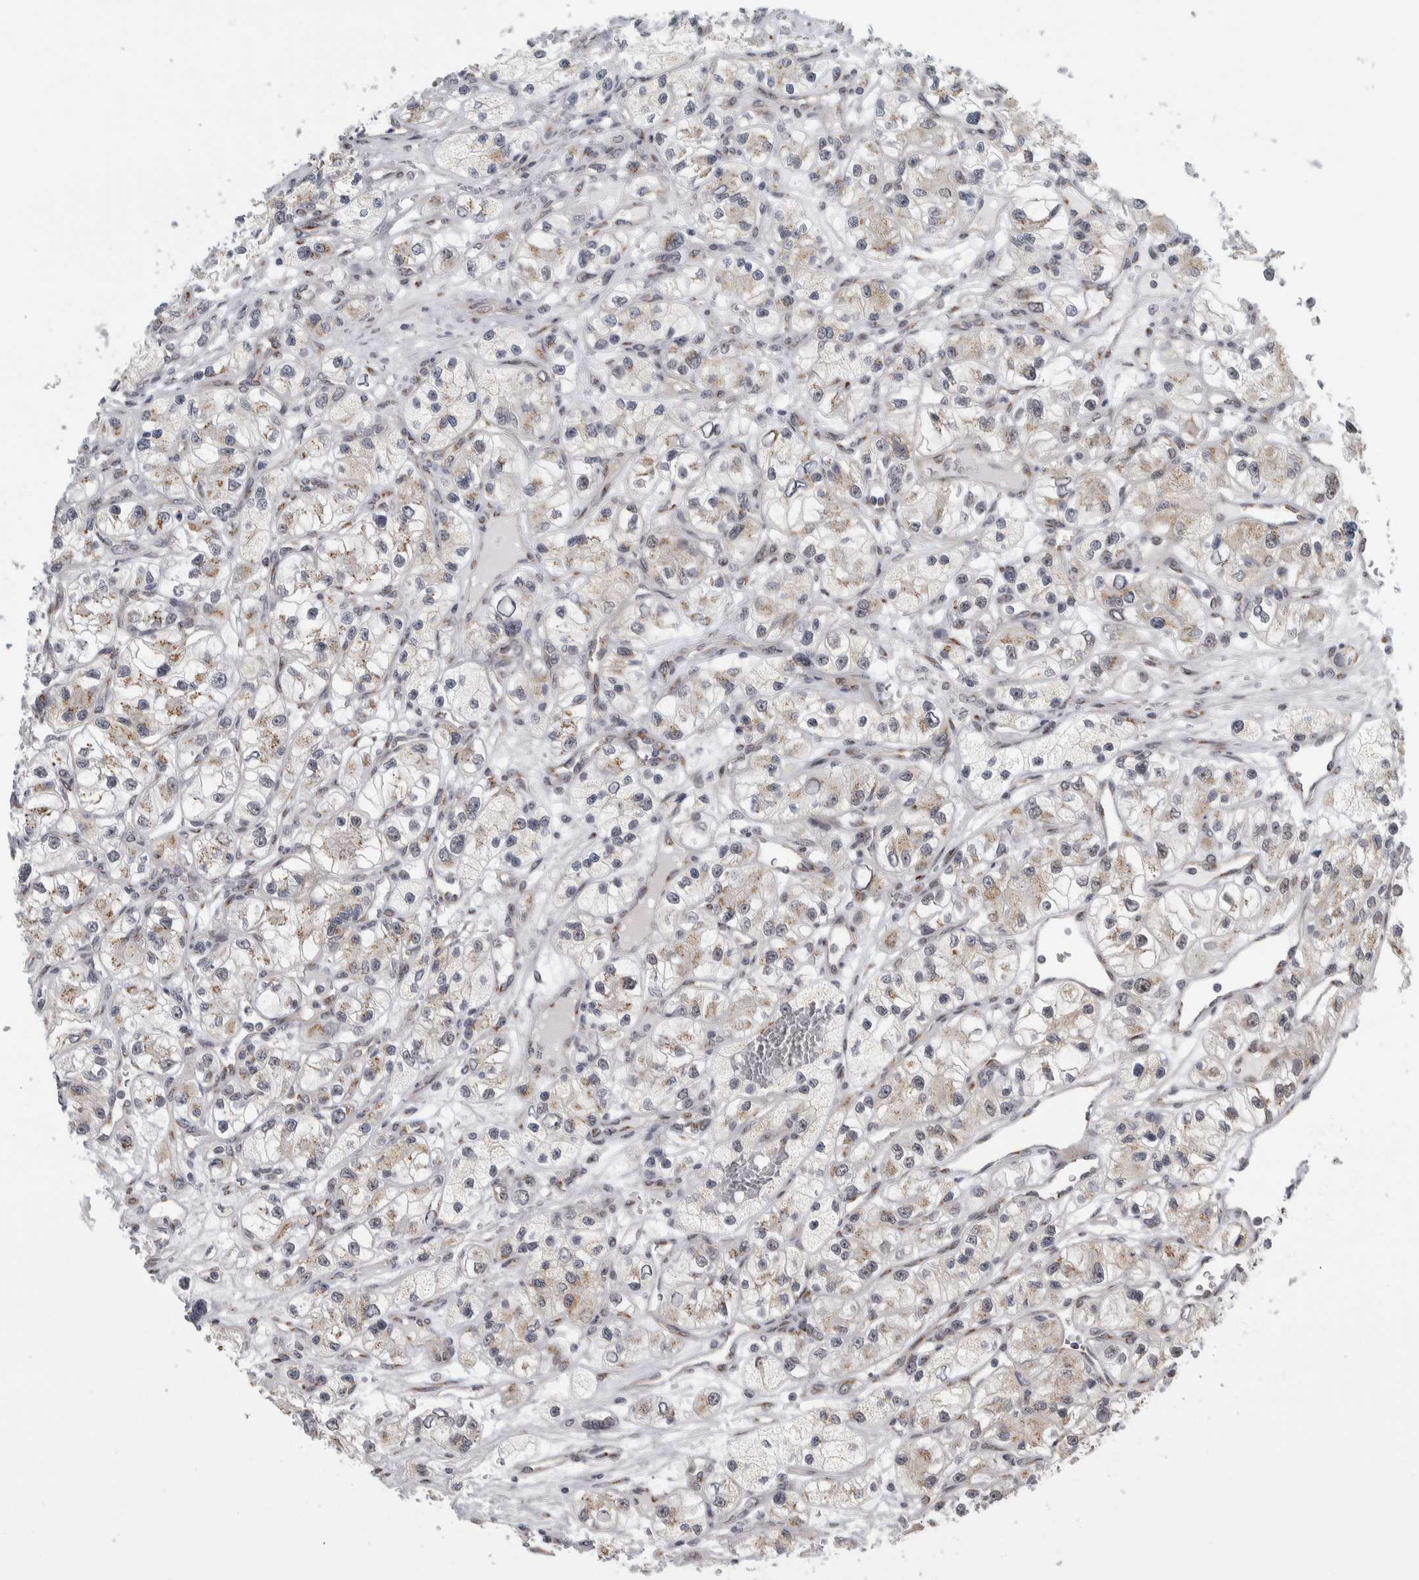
{"staining": {"intensity": "weak", "quantity": ">75%", "location": "cytoplasmic/membranous"}, "tissue": "renal cancer", "cell_type": "Tumor cells", "image_type": "cancer", "snomed": [{"axis": "morphology", "description": "Adenocarcinoma, NOS"}, {"axis": "topography", "description": "Kidney"}], "caption": "This photomicrograph demonstrates IHC staining of renal cancer (adenocarcinoma), with low weak cytoplasmic/membranous expression in about >75% of tumor cells.", "gene": "ZMYND8", "patient": {"sex": "female", "age": 57}}